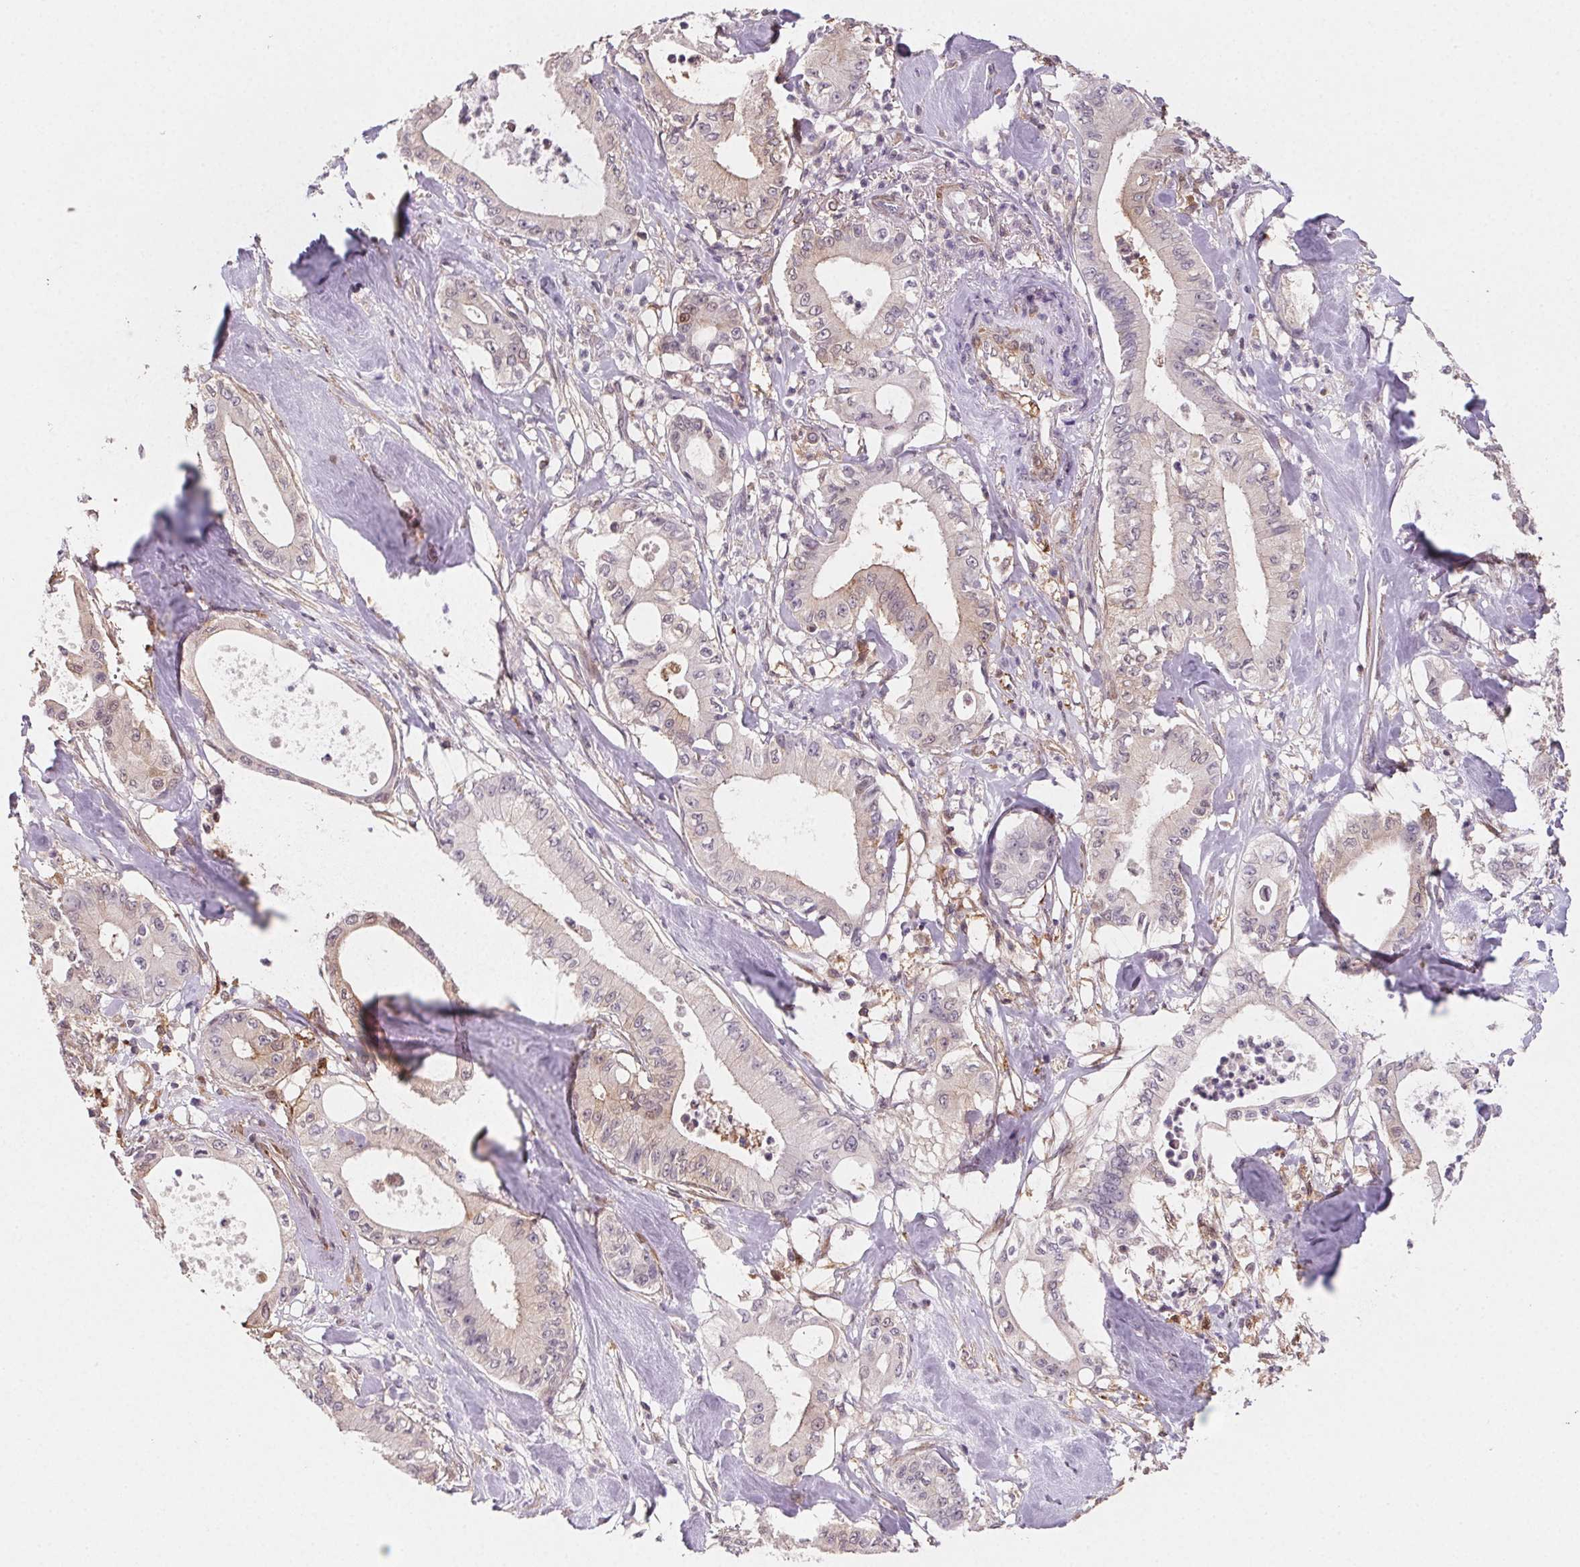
{"staining": {"intensity": "weak", "quantity": "<25%", "location": "cytoplasmic/membranous"}, "tissue": "pancreatic cancer", "cell_type": "Tumor cells", "image_type": "cancer", "snomed": [{"axis": "morphology", "description": "Adenocarcinoma, NOS"}, {"axis": "topography", "description": "Pancreas"}], "caption": "Tumor cells show no significant protein positivity in pancreatic cancer. Nuclei are stained in blue.", "gene": "GBP1", "patient": {"sex": "male", "age": 71}}